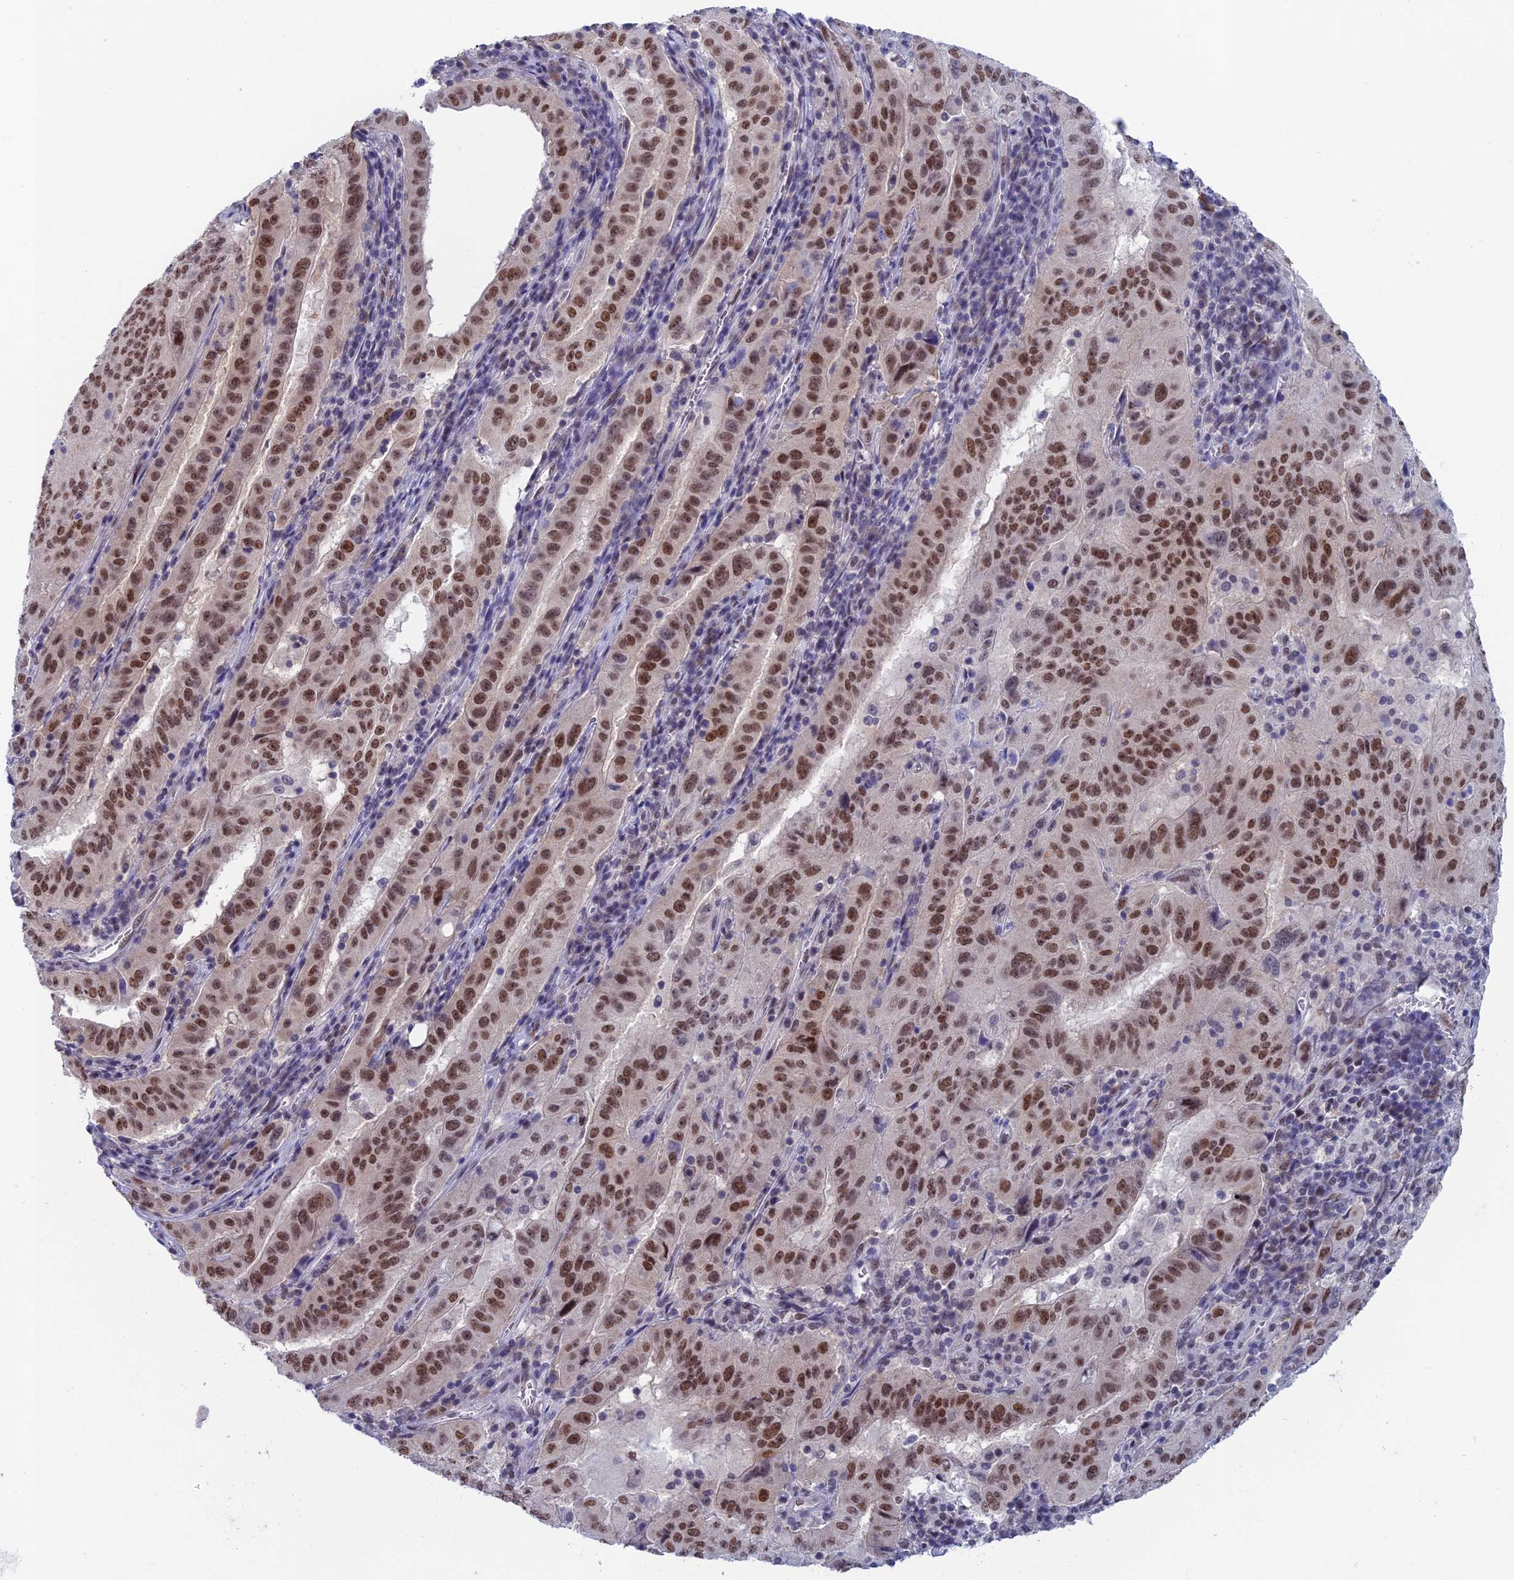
{"staining": {"intensity": "strong", "quantity": ">75%", "location": "nuclear"}, "tissue": "pancreatic cancer", "cell_type": "Tumor cells", "image_type": "cancer", "snomed": [{"axis": "morphology", "description": "Adenocarcinoma, NOS"}, {"axis": "topography", "description": "Pancreas"}], "caption": "High-magnification brightfield microscopy of pancreatic cancer stained with DAB (brown) and counterstained with hematoxylin (blue). tumor cells exhibit strong nuclear positivity is seen in approximately>75% of cells. (DAB = brown stain, brightfield microscopy at high magnification).", "gene": "NABP2", "patient": {"sex": "male", "age": 63}}